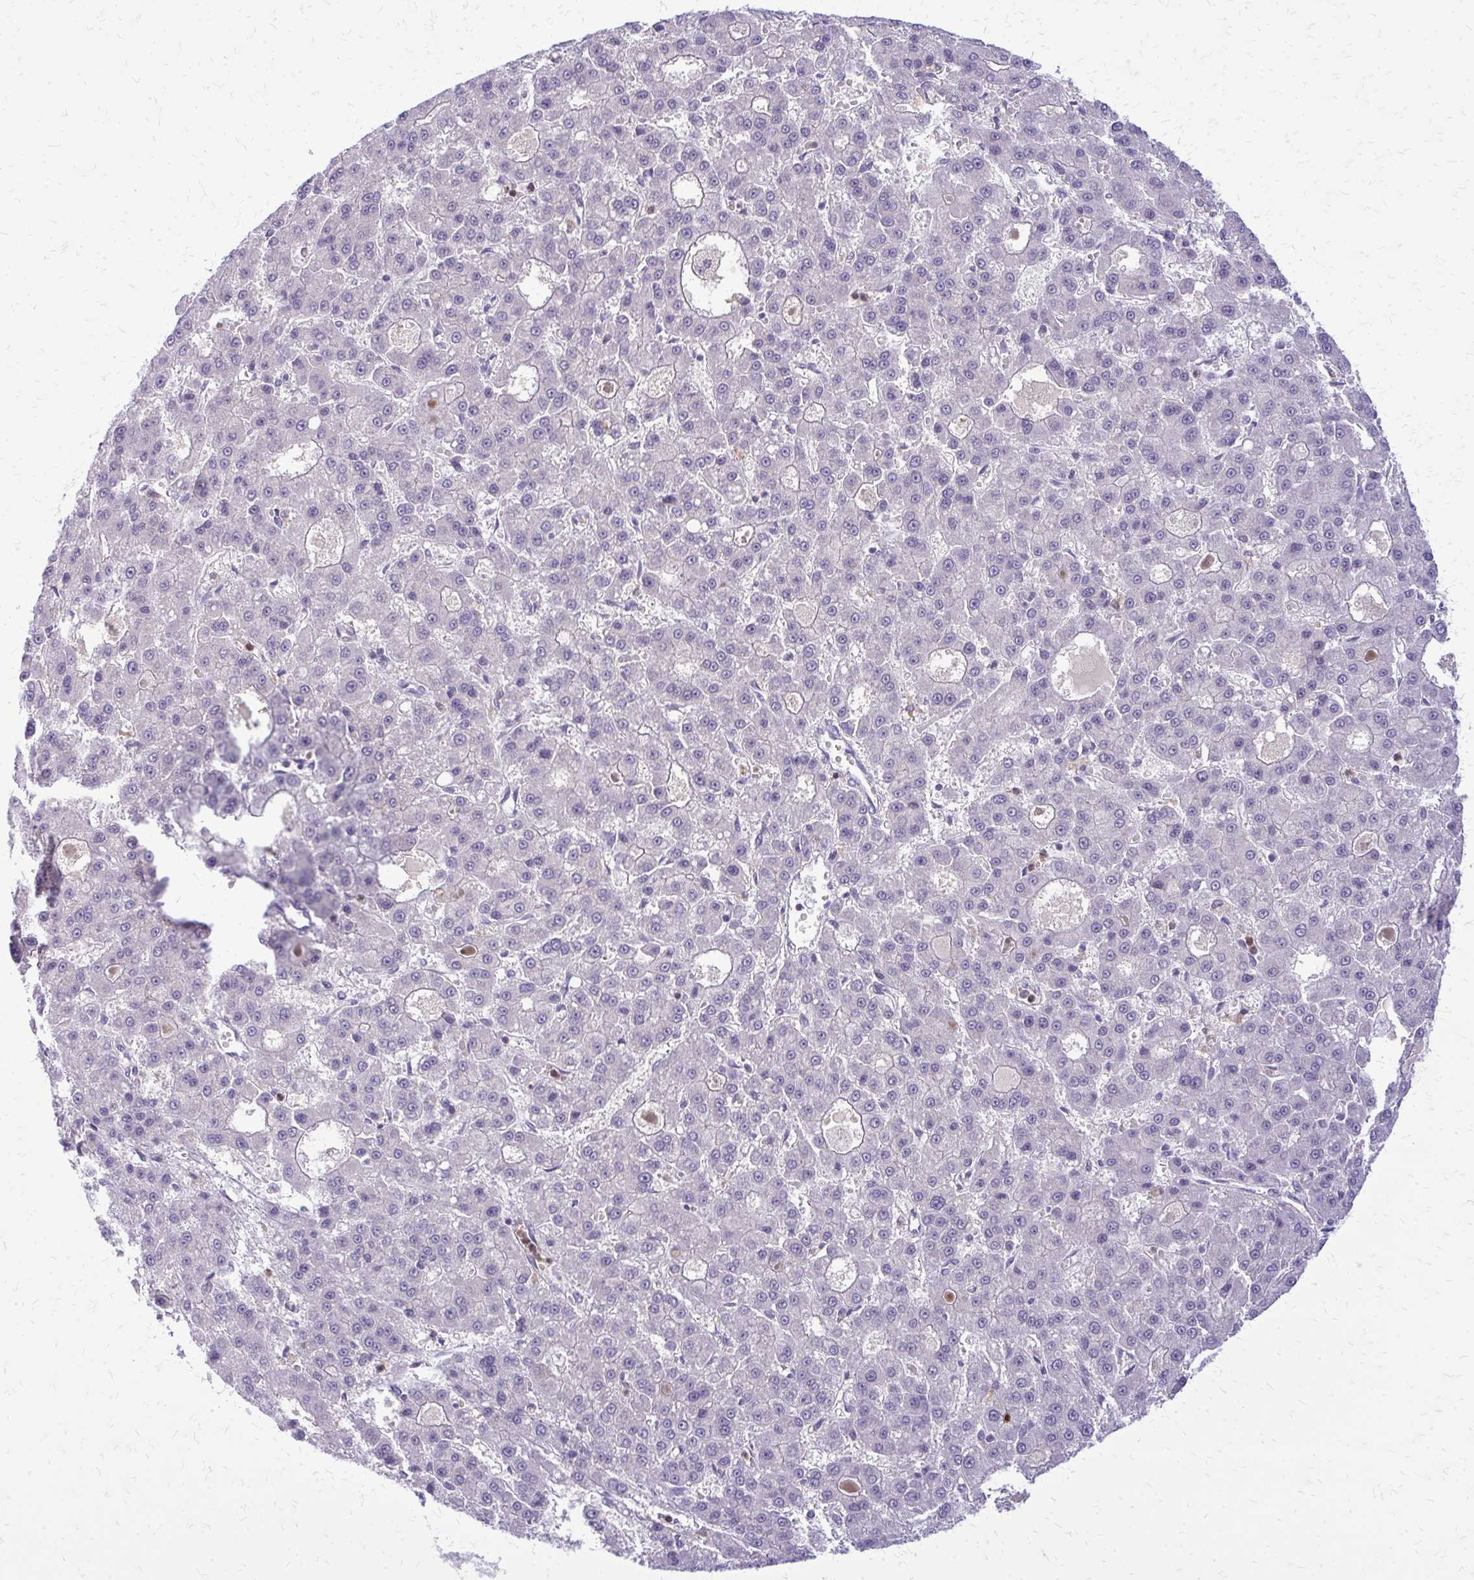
{"staining": {"intensity": "negative", "quantity": "none", "location": "none"}, "tissue": "liver cancer", "cell_type": "Tumor cells", "image_type": "cancer", "snomed": [{"axis": "morphology", "description": "Carcinoma, Hepatocellular, NOS"}, {"axis": "topography", "description": "Liver"}], "caption": "Immunohistochemistry (IHC) histopathology image of neoplastic tissue: human hepatocellular carcinoma (liver) stained with DAB (3,3'-diaminobenzidine) reveals no significant protein positivity in tumor cells.", "gene": "GLRX", "patient": {"sex": "male", "age": 70}}